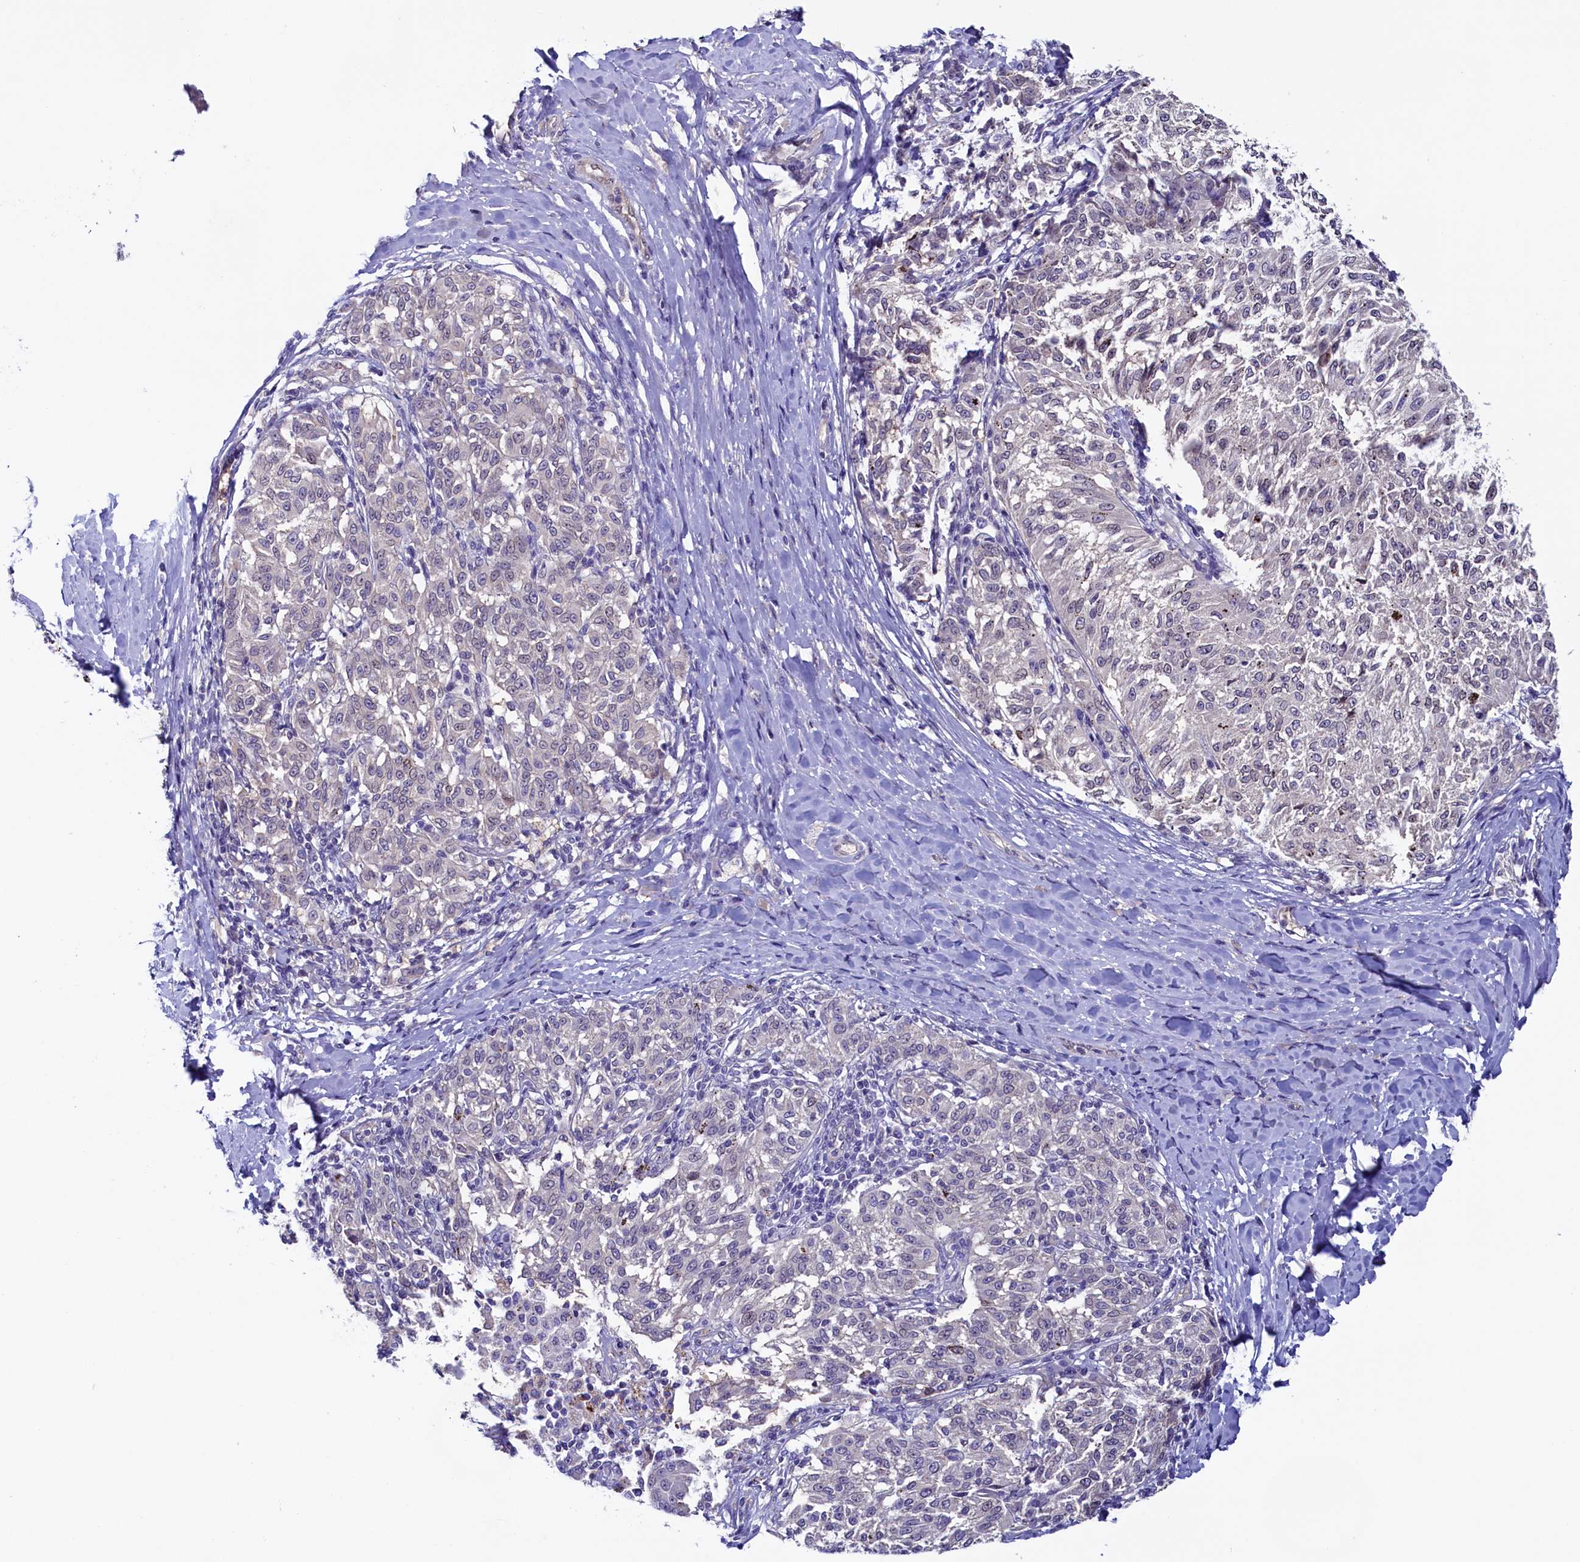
{"staining": {"intensity": "weak", "quantity": "<25%", "location": "nuclear"}, "tissue": "melanoma", "cell_type": "Tumor cells", "image_type": "cancer", "snomed": [{"axis": "morphology", "description": "Malignant melanoma, NOS"}, {"axis": "topography", "description": "Skin"}], "caption": "Photomicrograph shows no protein expression in tumor cells of malignant melanoma tissue. (DAB (3,3'-diaminobenzidine) immunohistochemistry (IHC) with hematoxylin counter stain).", "gene": "FLYWCH2", "patient": {"sex": "female", "age": 72}}